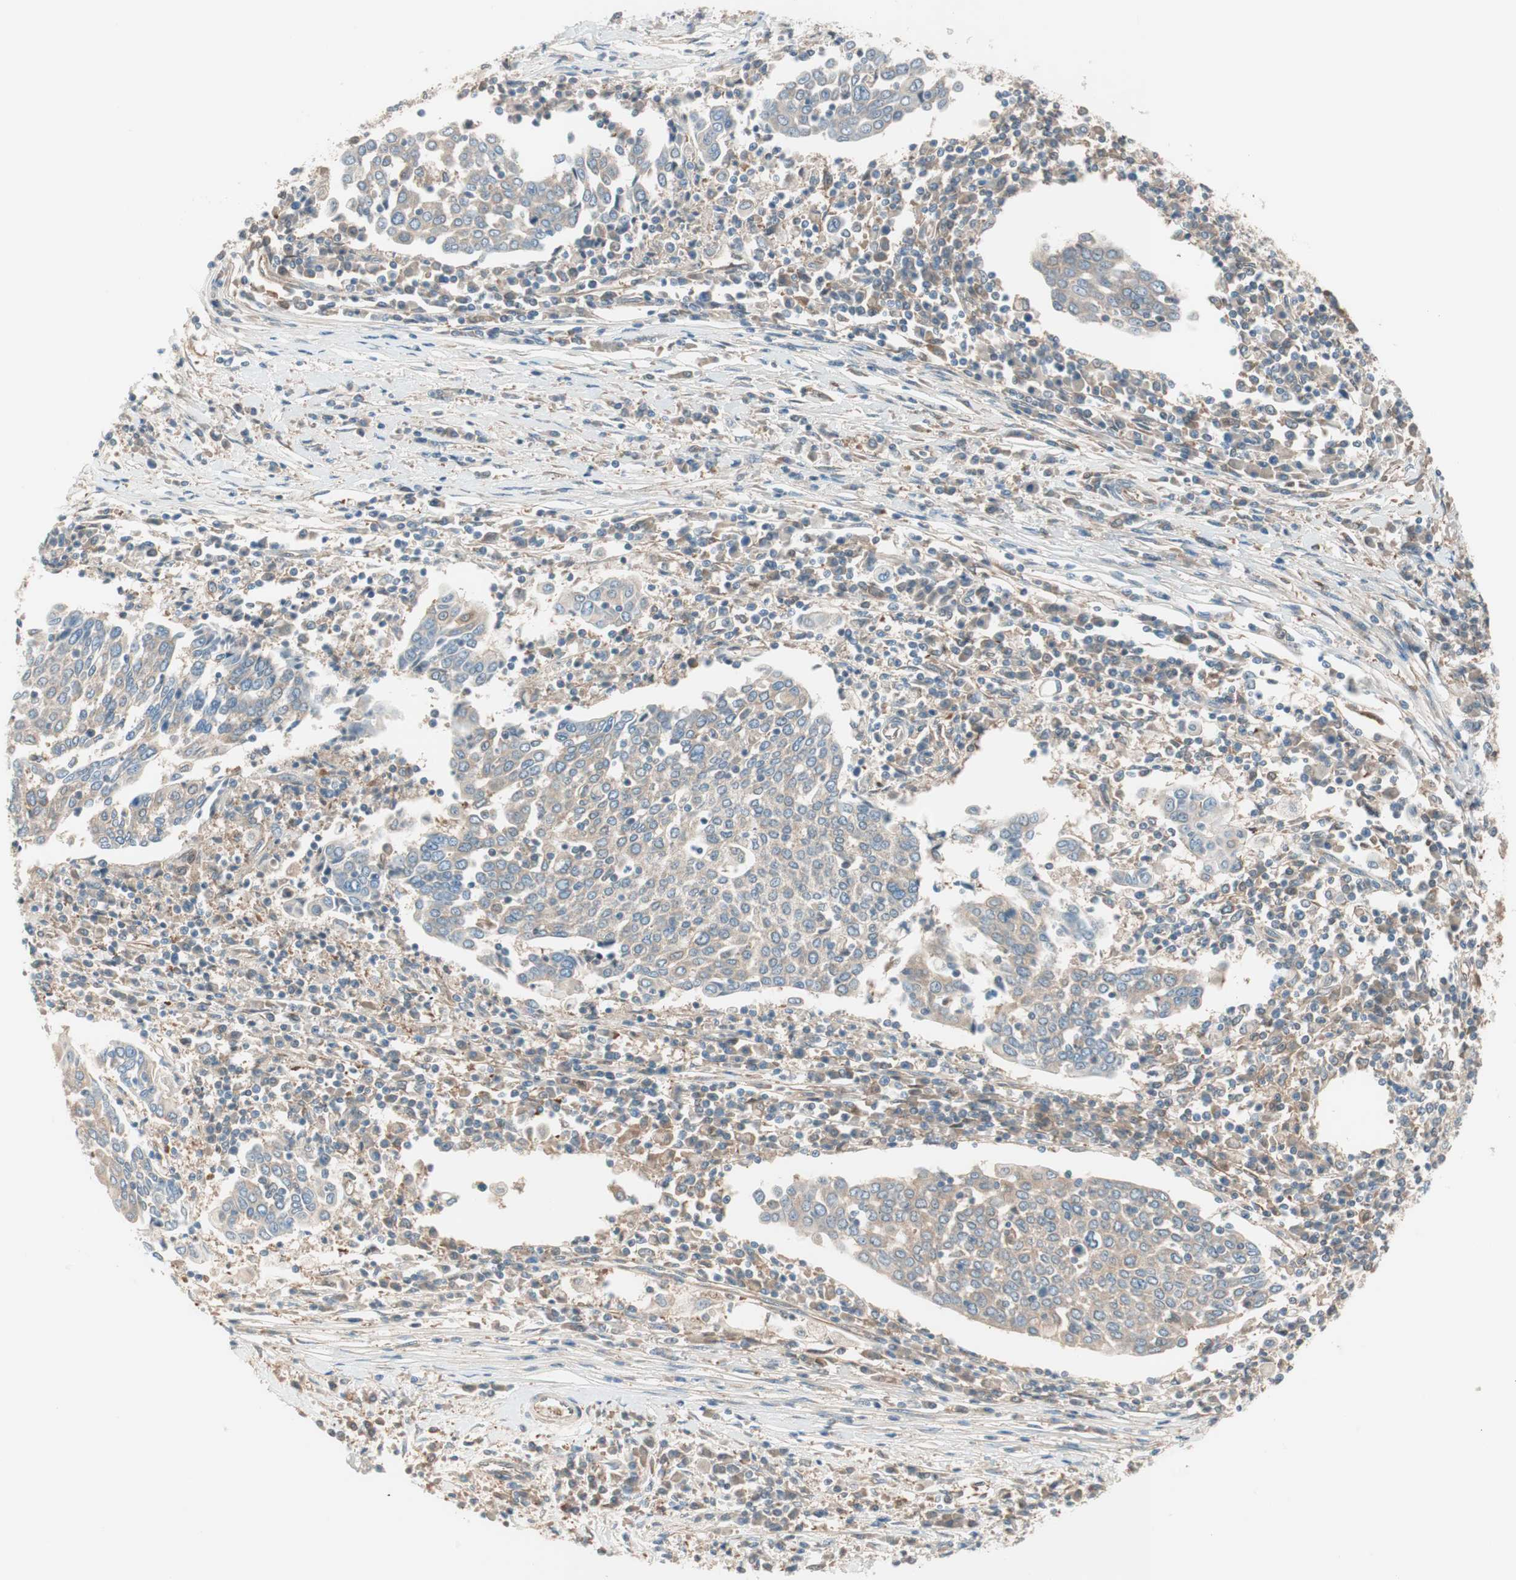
{"staining": {"intensity": "weak", "quantity": ">75%", "location": "cytoplasmic/membranous"}, "tissue": "cervical cancer", "cell_type": "Tumor cells", "image_type": "cancer", "snomed": [{"axis": "morphology", "description": "Squamous cell carcinoma, NOS"}, {"axis": "topography", "description": "Cervix"}], "caption": "A low amount of weak cytoplasmic/membranous positivity is appreciated in about >75% of tumor cells in cervical cancer tissue. Nuclei are stained in blue.", "gene": "GALT", "patient": {"sex": "female", "age": 40}}